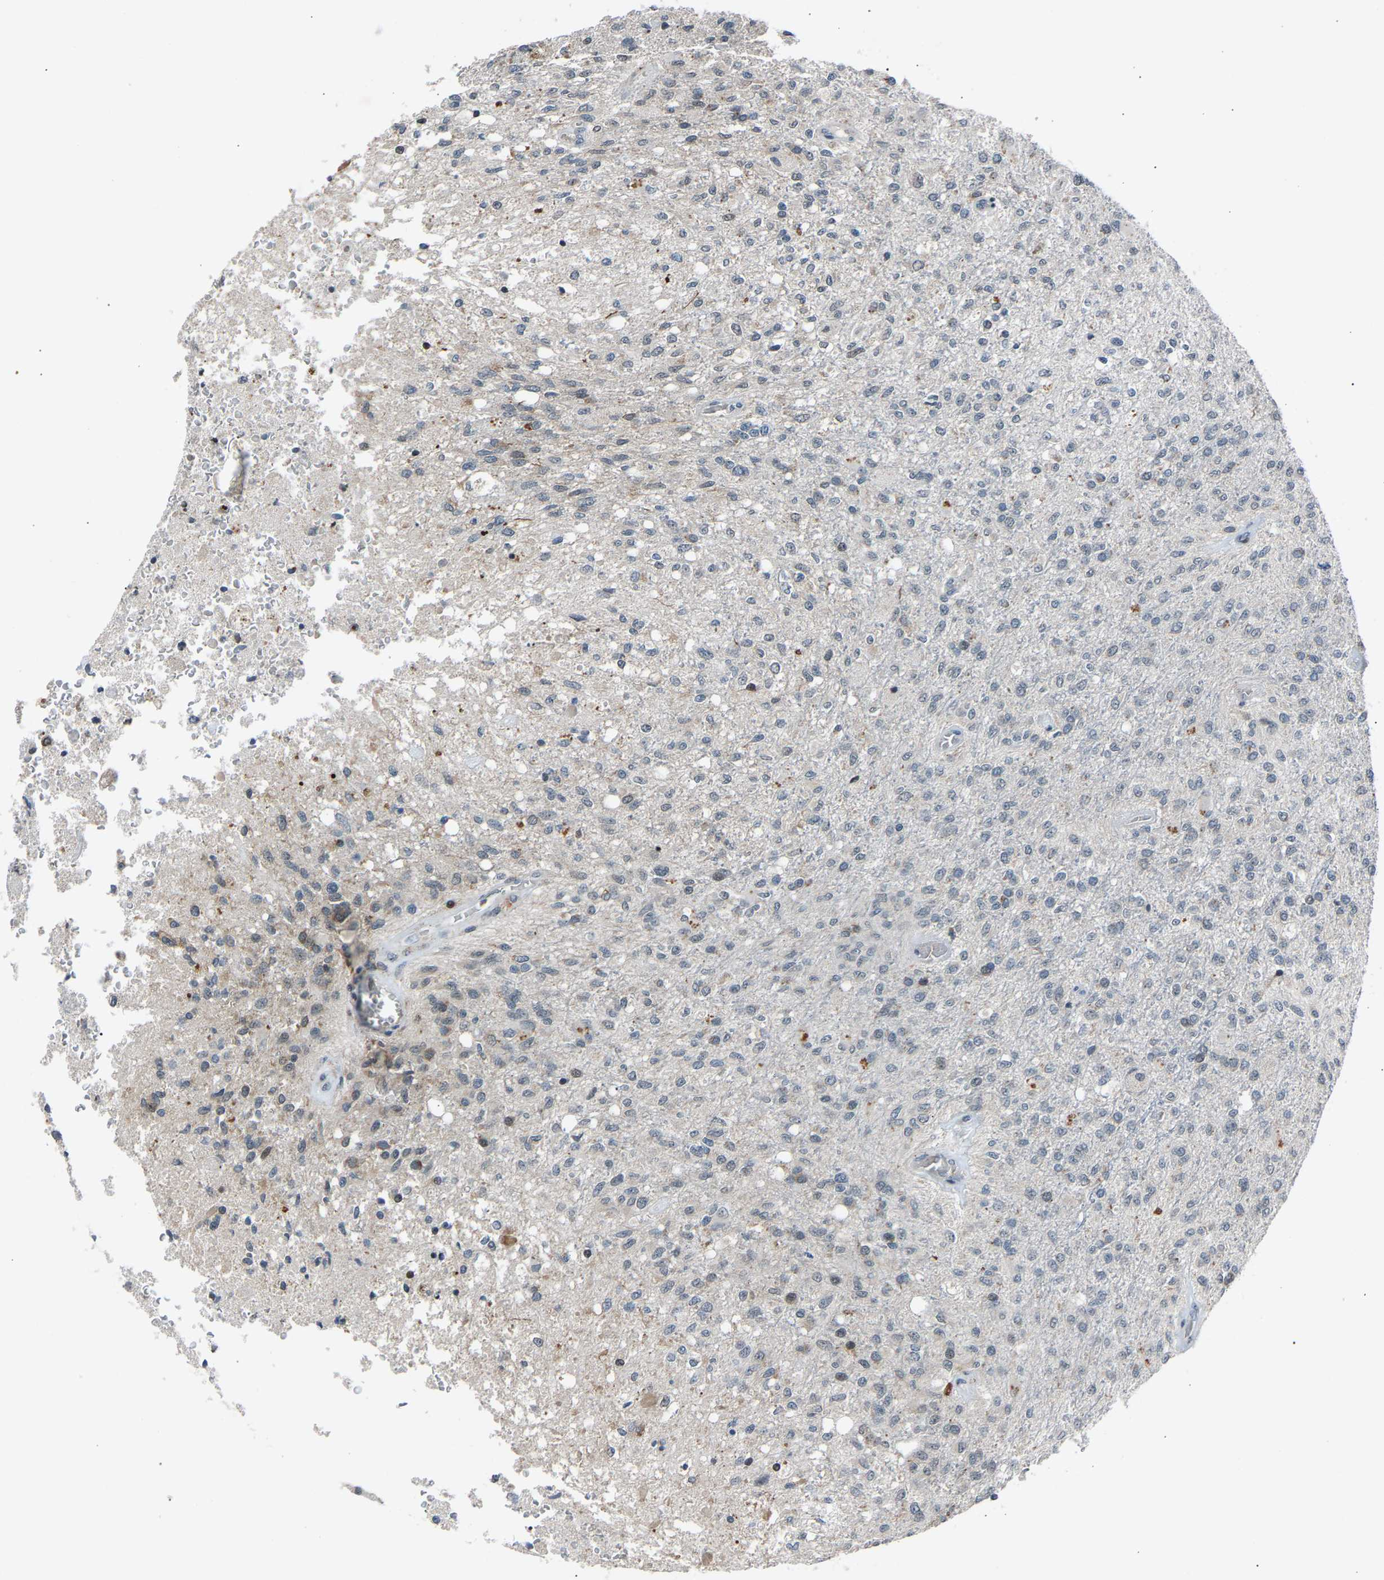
{"staining": {"intensity": "negative", "quantity": "none", "location": "none"}, "tissue": "glioma", "cell_type": "Tumor cells", "image_type": "cancer", "snomed": [{"axis": "morphology", "description": "Normal tissue, NOS"}, {"axis": "morphology", "description": "Glioma, malignant, High grade"}, {"axis": "topography", "description": "Cerebral cortex"}], "caption": "There is no significant expression in tumor cells of malignant high-grade glioma. (Stains: DAB (3,3'-diaminobenzidine) immunohistochemistry (IHC) with hematoxylin counter stain, Microscopy: brightfield microscopy at high magnification).", "gene": "SLIRP", "patient": {"sex": "male", "age": 77}}